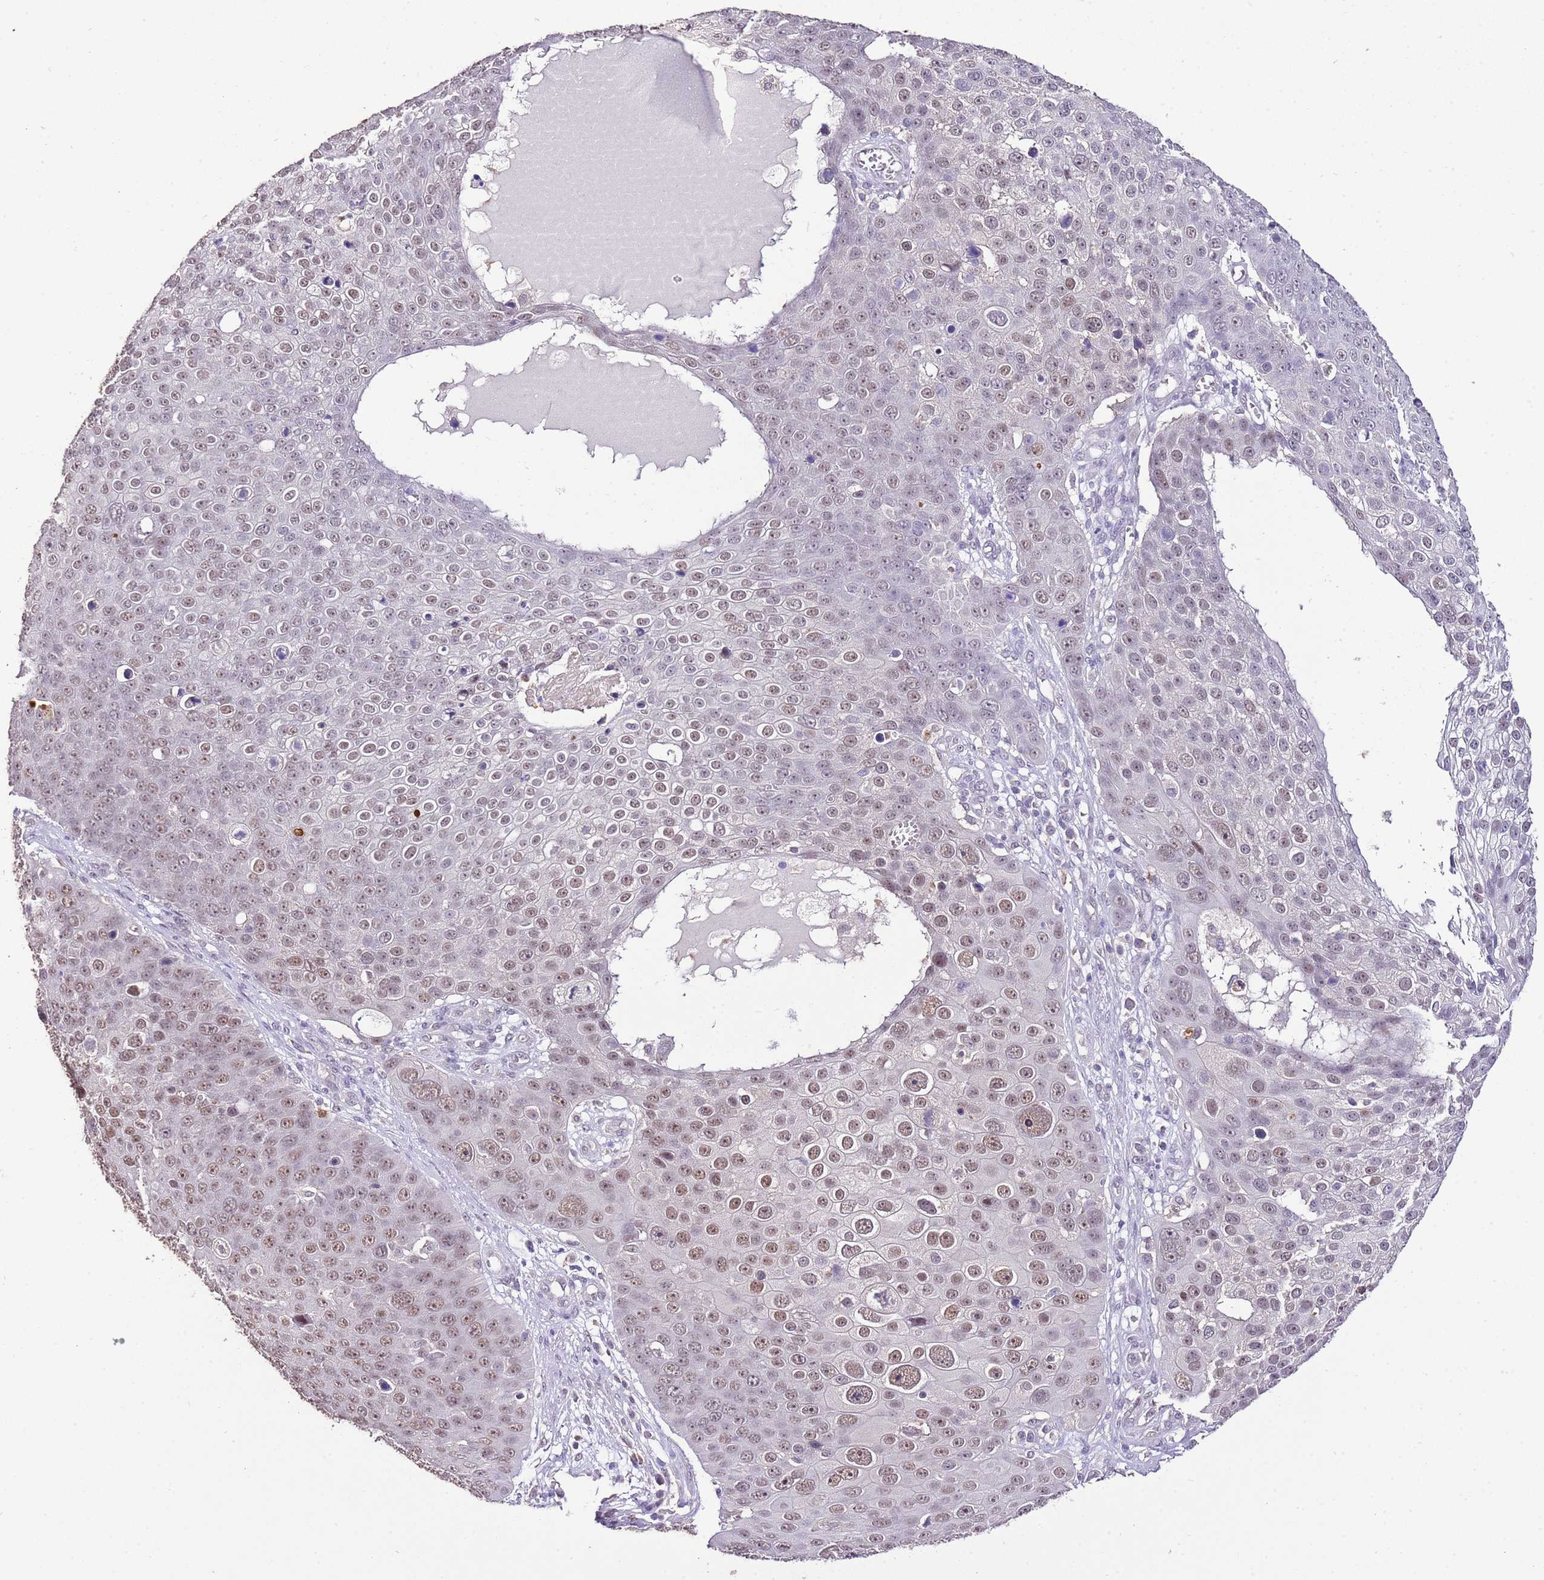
{"staining": {"intensity": "moderate", "quantity": ">75%", "location": "nuclear"}, "tissue": "skin cancer", "cell_type": "Tumor cells", "image_type": "cancer", "snomed": [{"axis": "morphology", "description": "Squamous cell carcinoma, NOS"}, {"axis": "topography", "description": "Skin"}], "caption": "Squamous cell carcinoma (skin) tissue exhibits moderate nuclear expression in about >75% of tumor cells", "gene": "IZUMO4", "patient": {"sex": "male", "age": 71}}